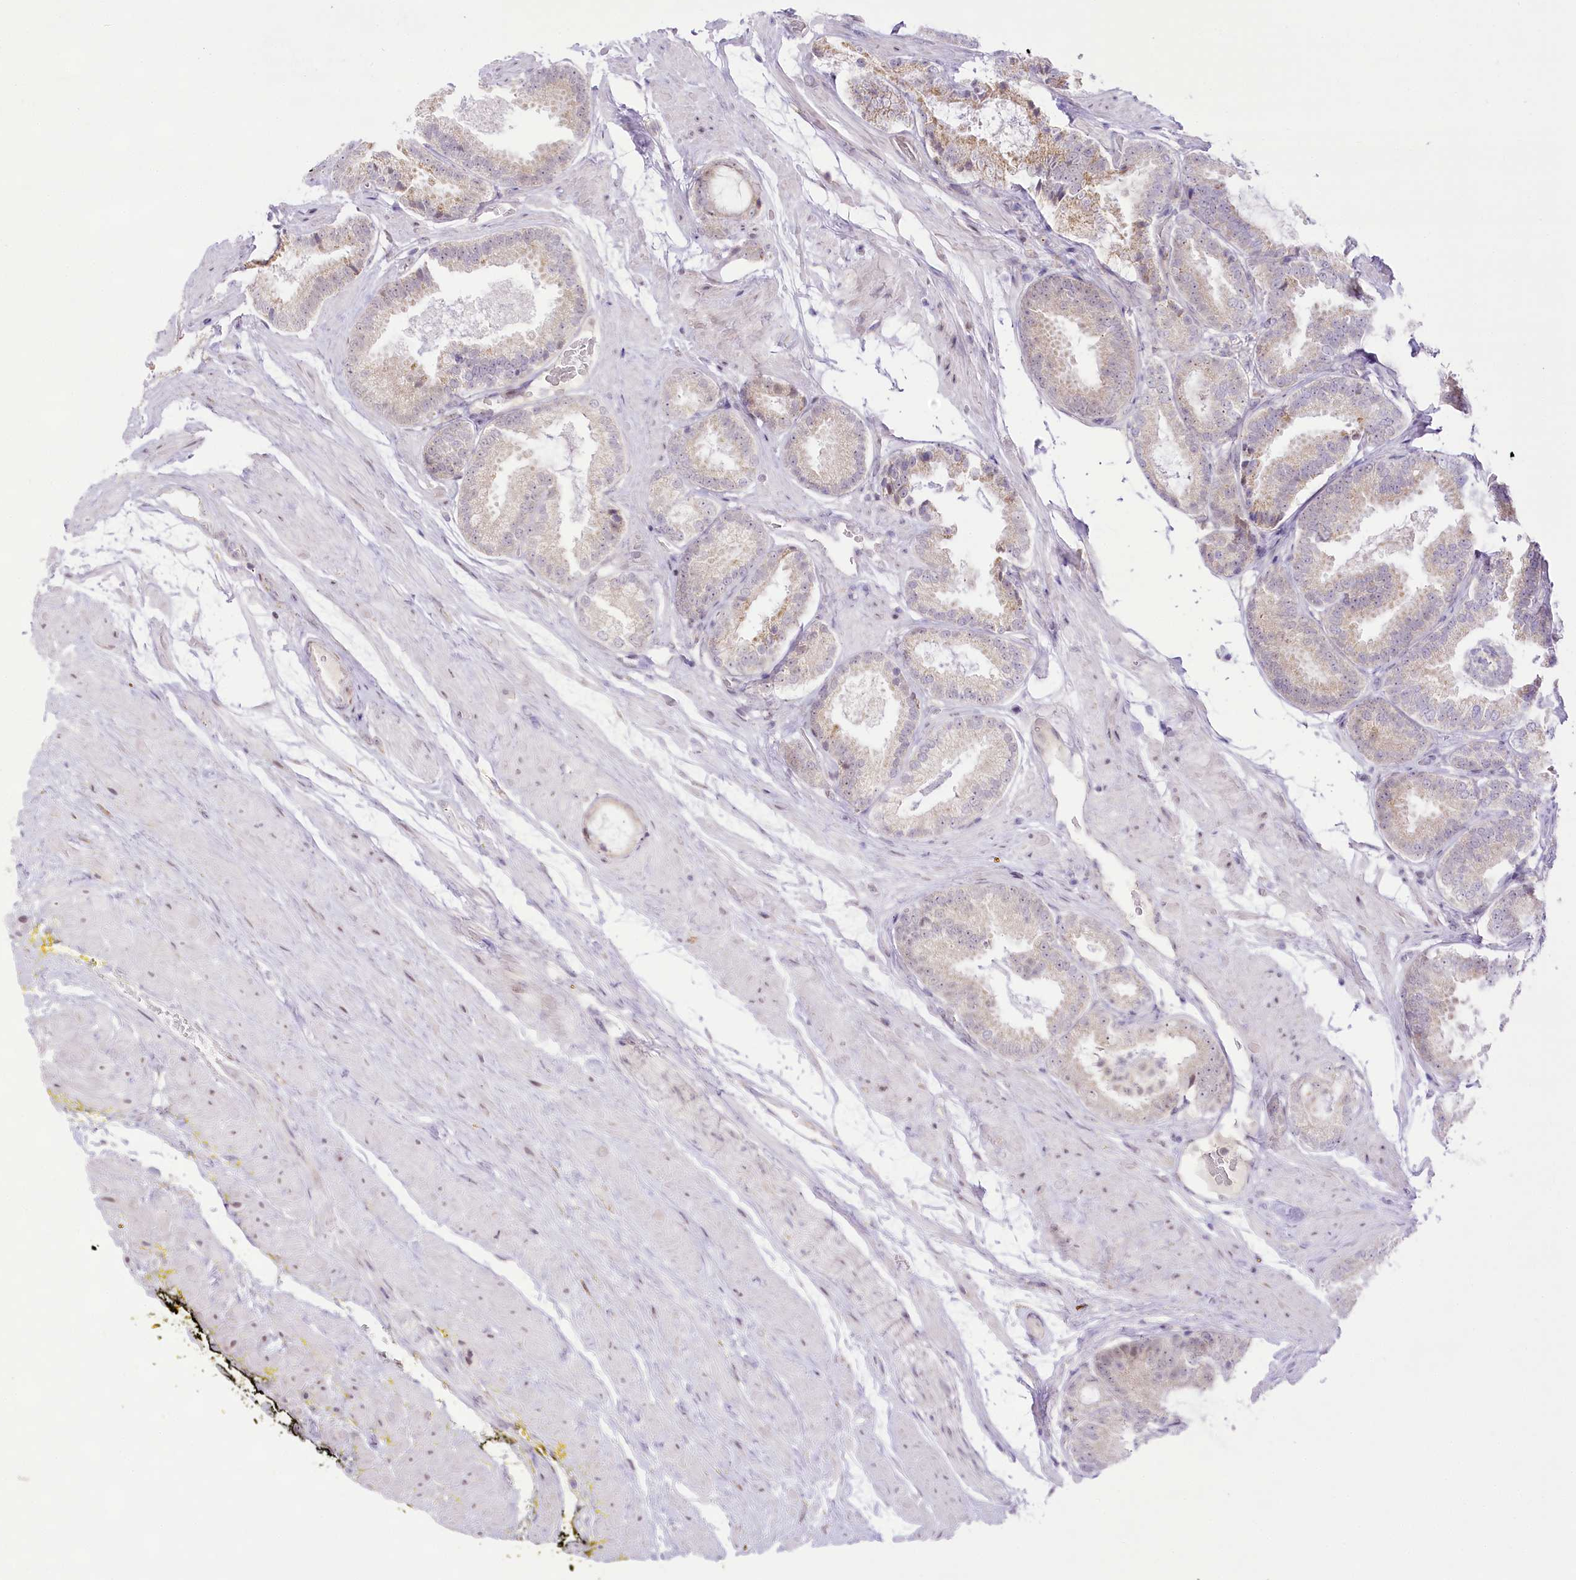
{"staining": {"intensity": "negative", "quantity": "none", "location": "none"}, "tissue": "prostate cancer", "cell_type": "Tumor cells", "image_type": "cancer", "snomed": [{"axis": "morphology", "description": "Adenocarcinoma, Low grade"}, {"axis": "topography", "description": "Prostate"}], "caption": "IHC photomicrograph of prostate cancer (adenocarcinoma (low-grade)) stained for a protein (brown), which shows no positivity in tumor cells.", "gene": "CCDC30", "patient": {"sex": "male", "age": 71}}